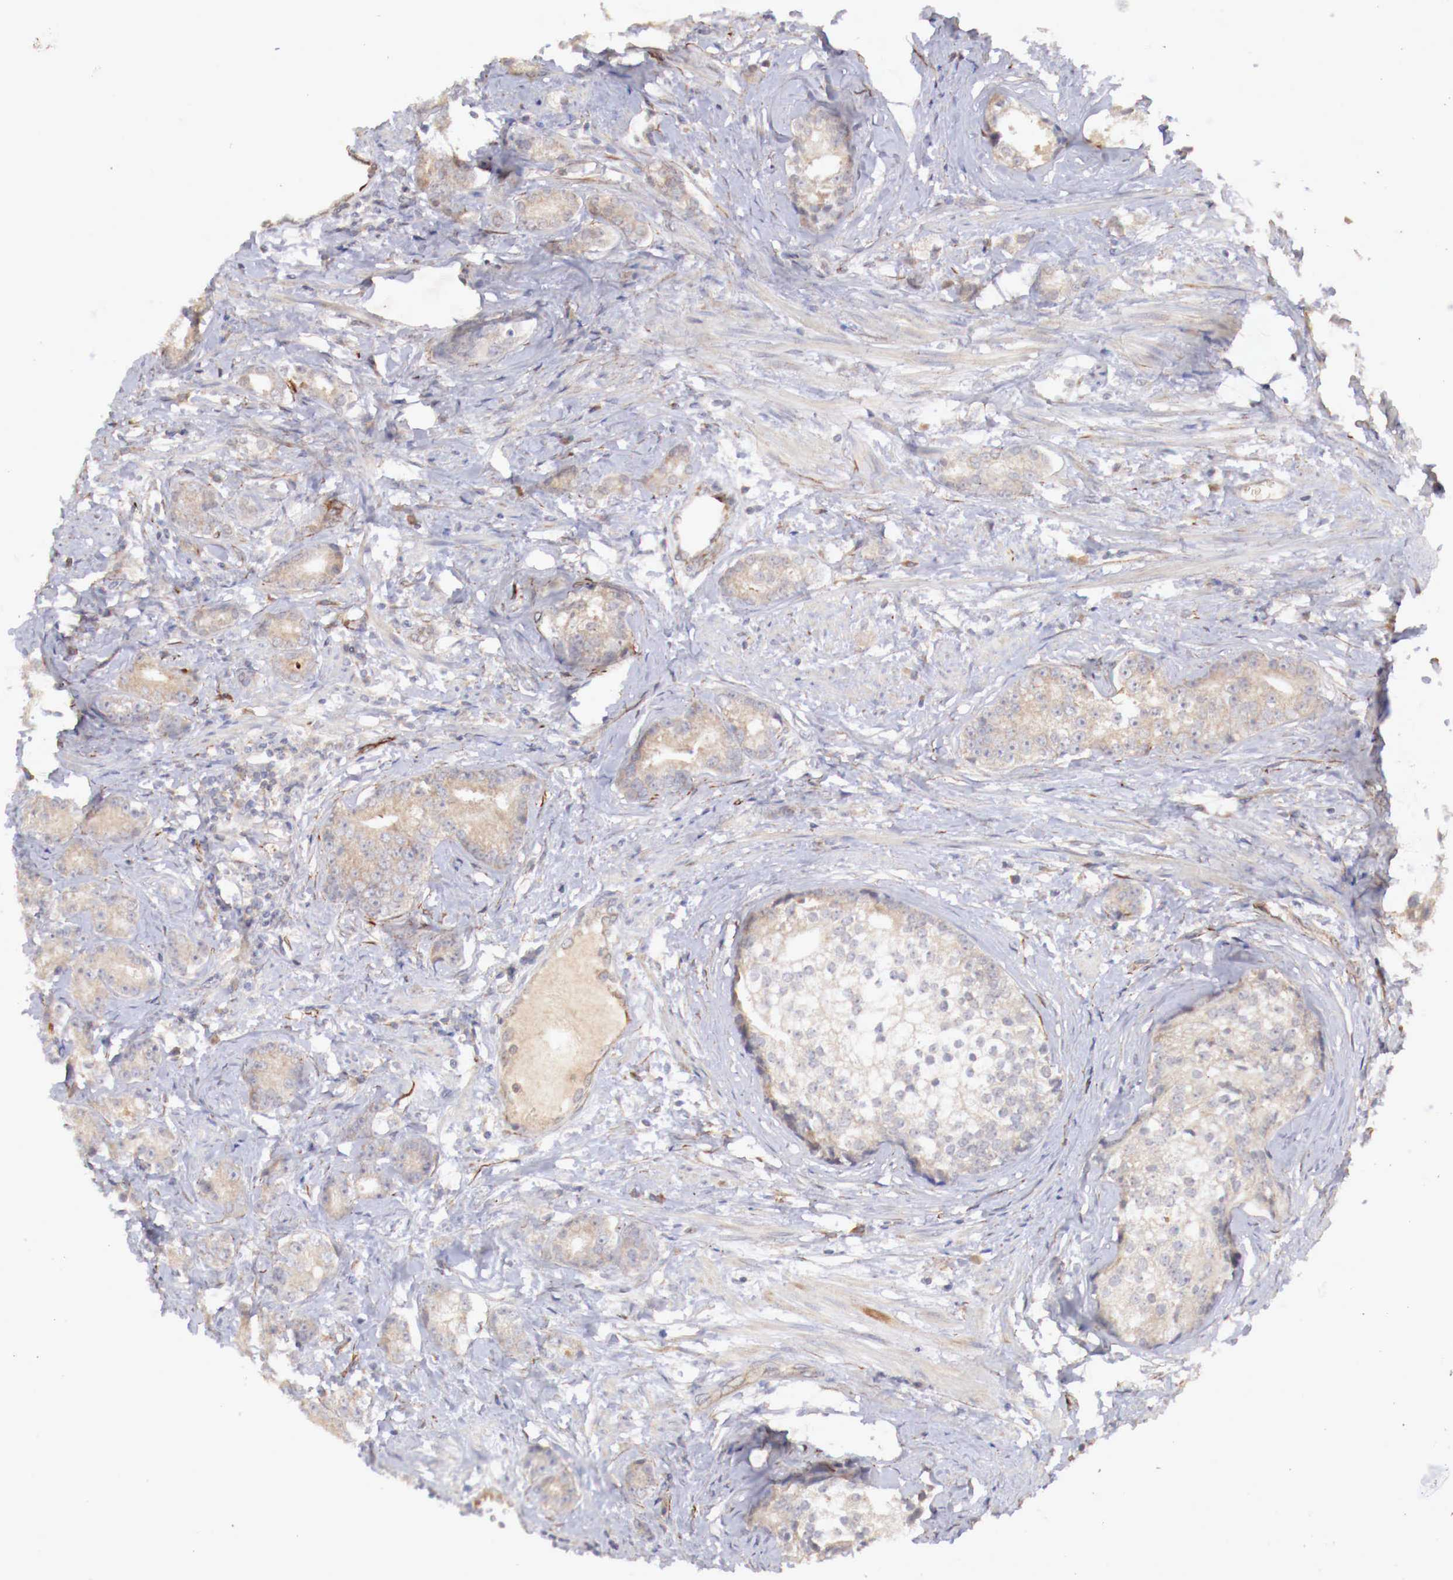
{"staining": {"intensity": "negative", "quantity": "none", "location": "none"}, "tissue": "prostate cancer", "cell_type": "Tumor cells", "image_type": "cancer", "snomed": [{"axis": "morphology", "description": "Adenocarcinoma, Medium grade"}, {"axis": "topography", "description": "Prostate"}], "caption": "This is an immunohistochemistry (IHC) histopathology image of prostate adenocarcinoma (medium-grade). There is no positivity in tumor cells.", "gene": "WT1", "patient": {"sex": "male", "age": 59}}